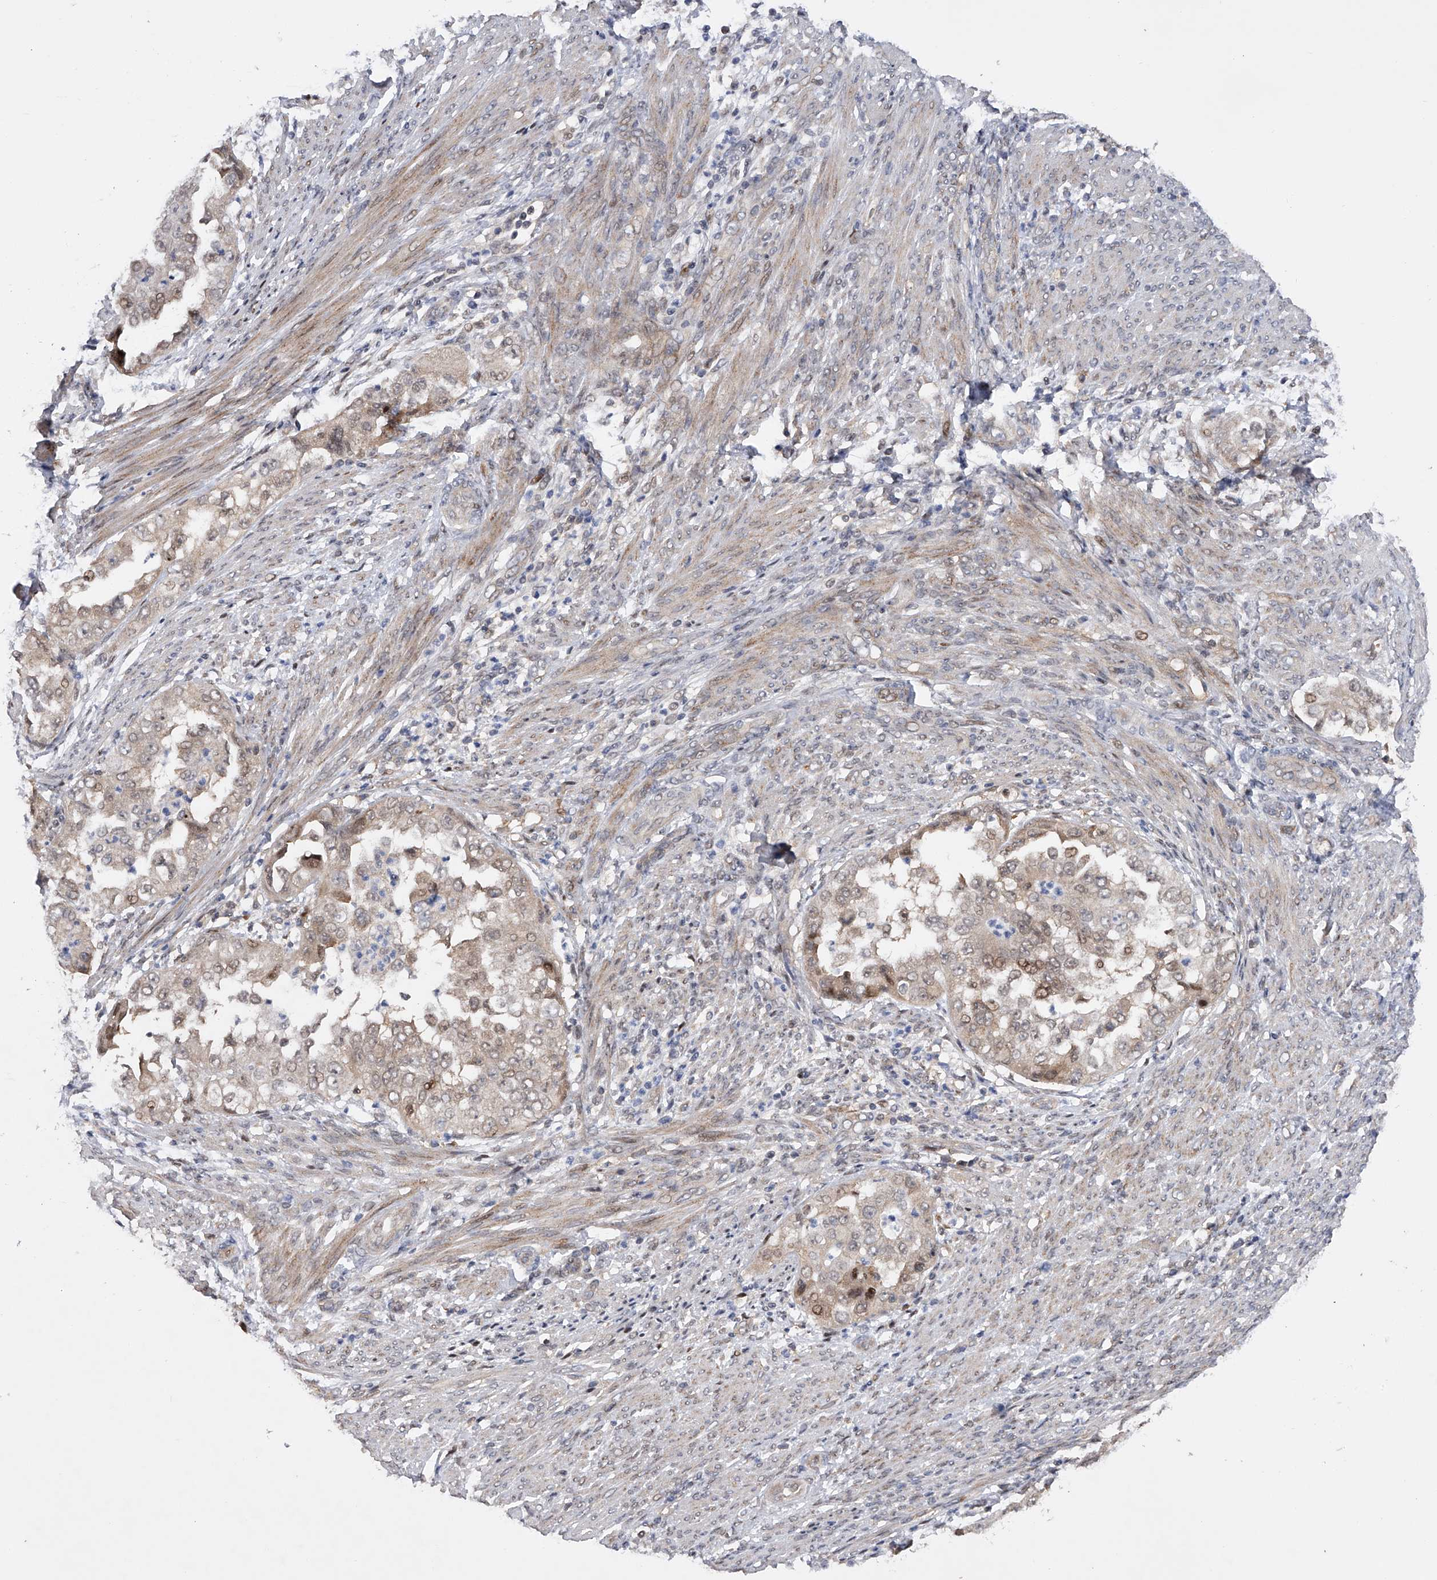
{"staining": {"intensity": "weak", "quantity": "<25%", "location": "nuclear"}, "tissue": "endometrial cancer", "cell_type": "Tumor cells", "image_type": "cancer", "snomed": [{"axis": "morphology", "description": "Adenocarcinoma, NOS"}, {"axis": "topography", "description": "Endometrium"}], "caption": "This is a micrograph of IHC staining of endometrial cancer, which shows no expression in tumor cells.", "gene": "RWDD2A", "patient": {"sex": "female", "age": 85}}